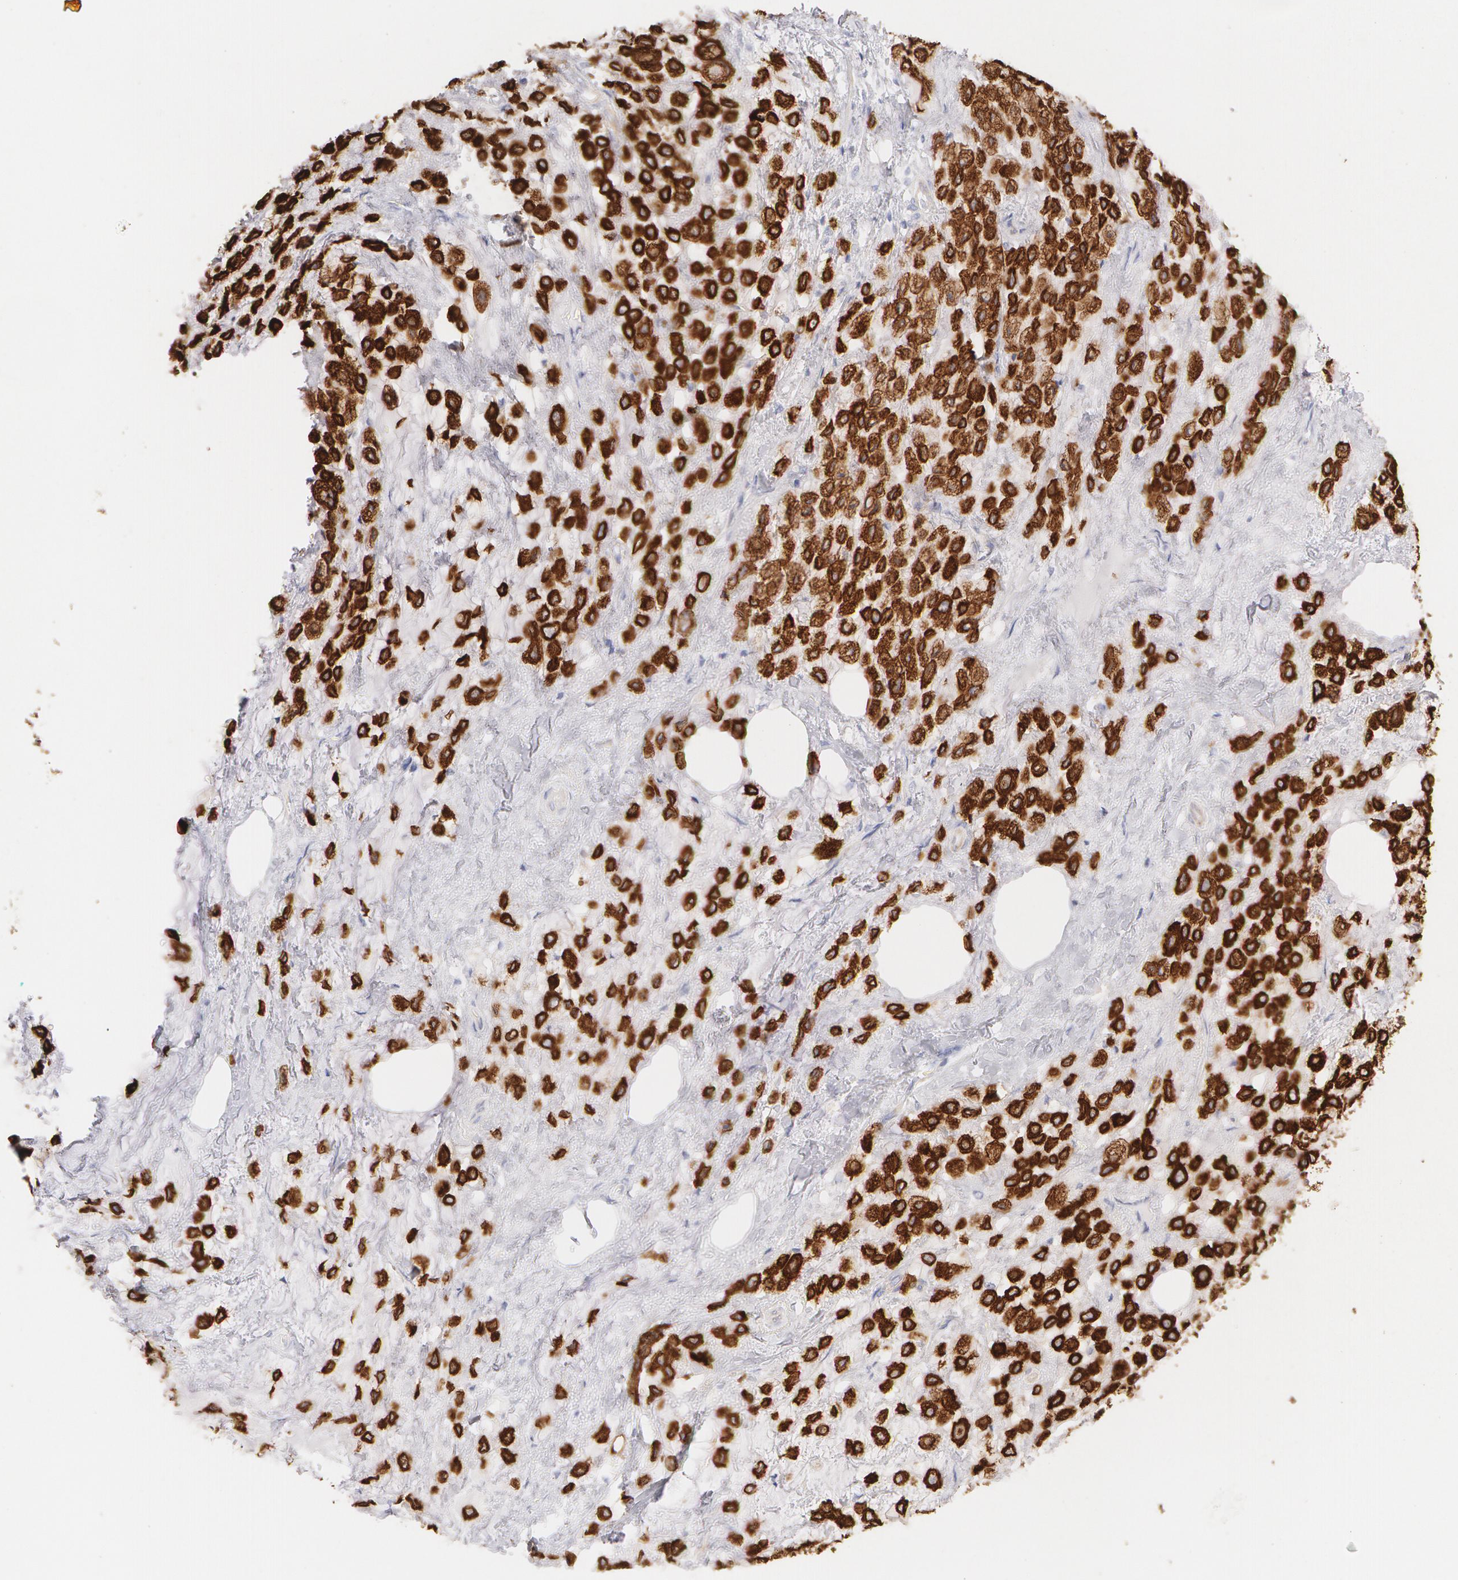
{"staining": {"intensity": "strong", "quantity": ">75%", "location": "cytoplasmic/membranous"}, "tissue": "breast cancer", "cell_type": "Tumor cells", "image_type": "cancer", "snomed": [{"axis": "morphology", "description": "Lobular carcinoma"}, {"axis": "topography", "description": "Breast"}], "caption": "Lobular carcinoma (breast) stained with a protein marker shows strong staining in tumor cells.", "gene": "KRT8", "patient": {"sex": "female", "age": 85}}